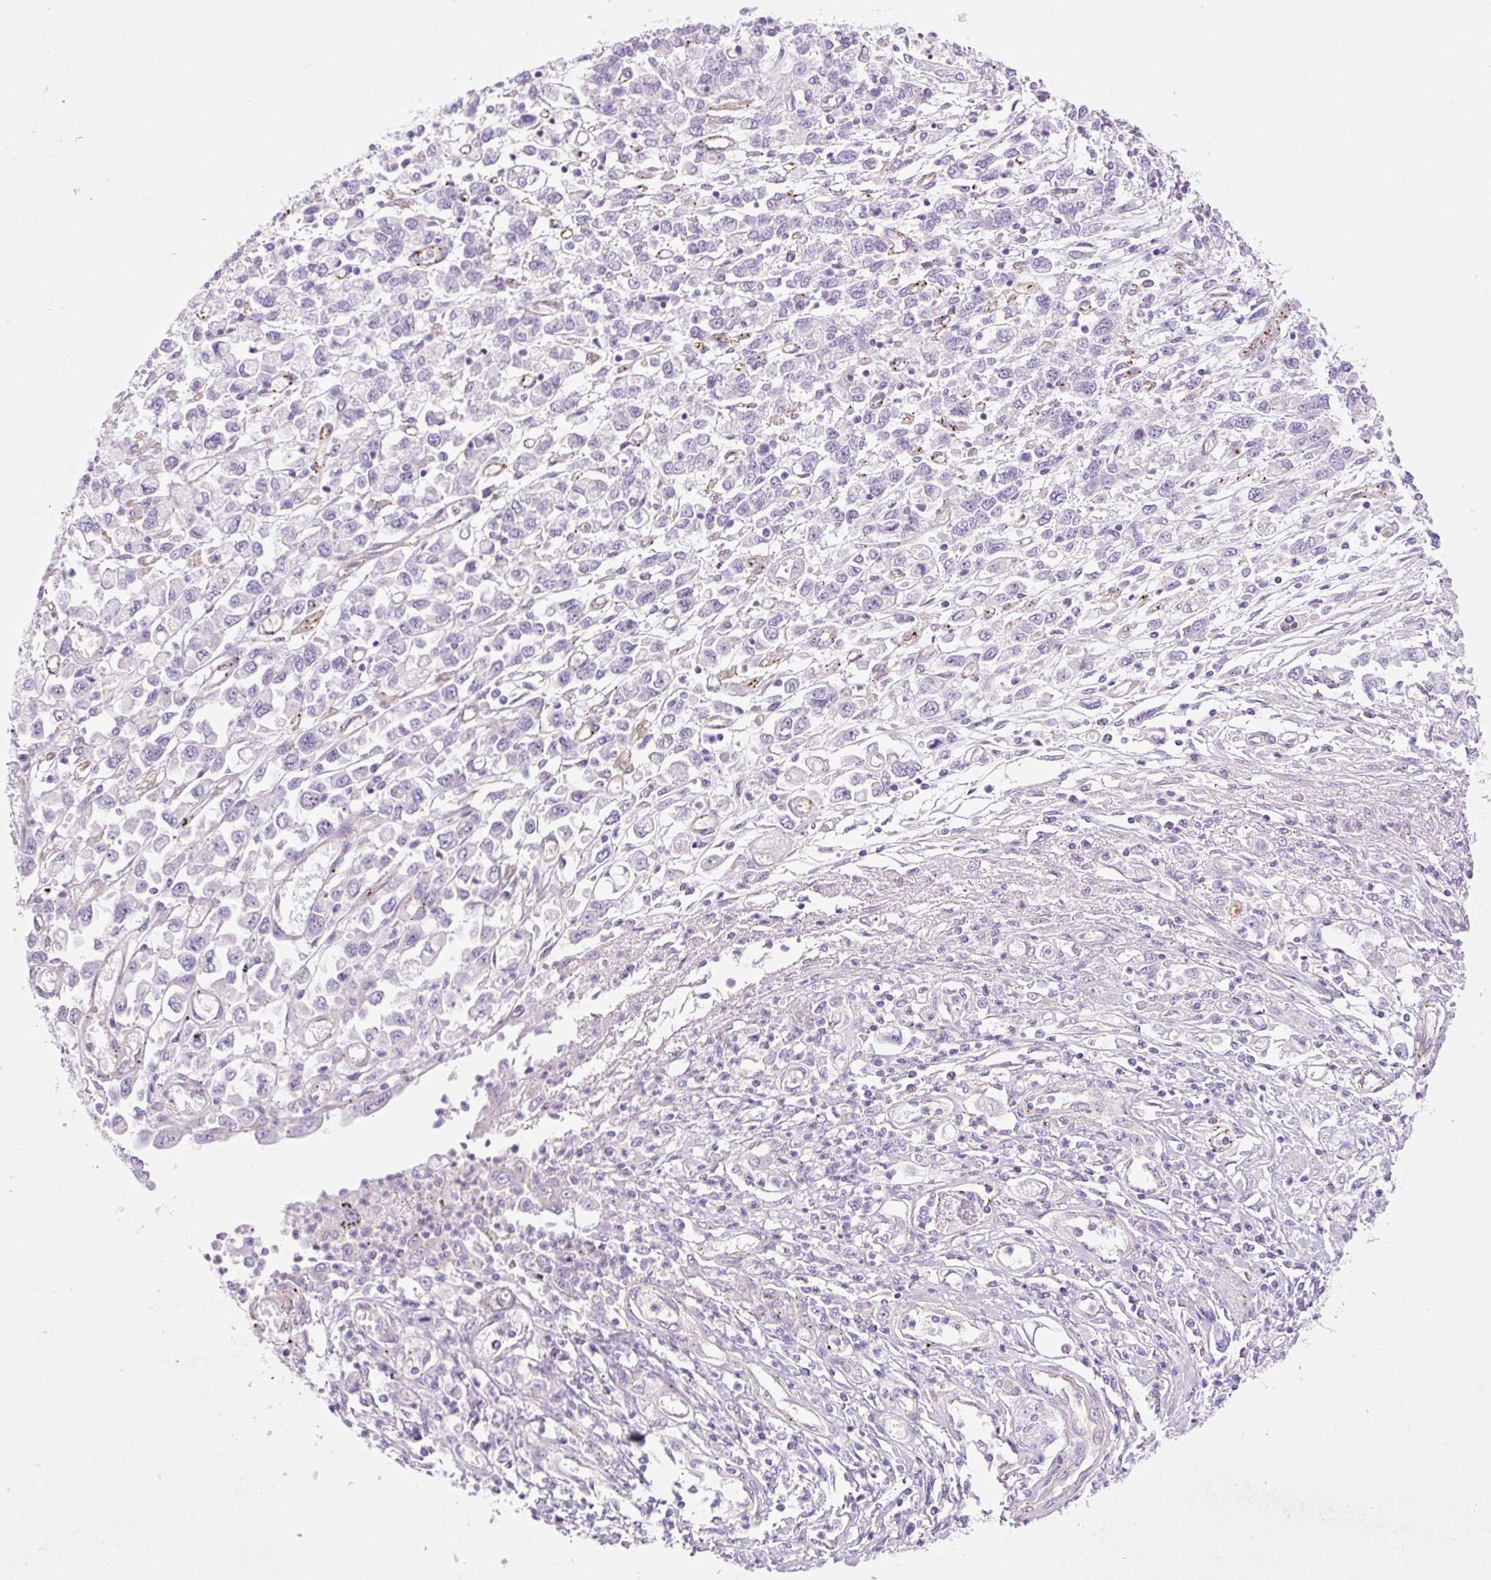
{"staining": {"intensity": "negative", "quantity": "none", "location": "none"}, "tissue": "stomach cancer", "cell_type": "Tumor cells", "image_type": "cancer", "snomed": [{"axis": "morphology", "description": "Adenocarcinoma, NOS"}, {"axis": "topography", "description": "Stomach"}], "caption": "DAB immunohistochemical staining of human stomach cancer (adenocarcinoma) displays no significant expression in tumor cells. (DAB immunohistochemistry, high magnification).", "gene": "EHD3", "patient": {"sex": "female", "age": 76}}